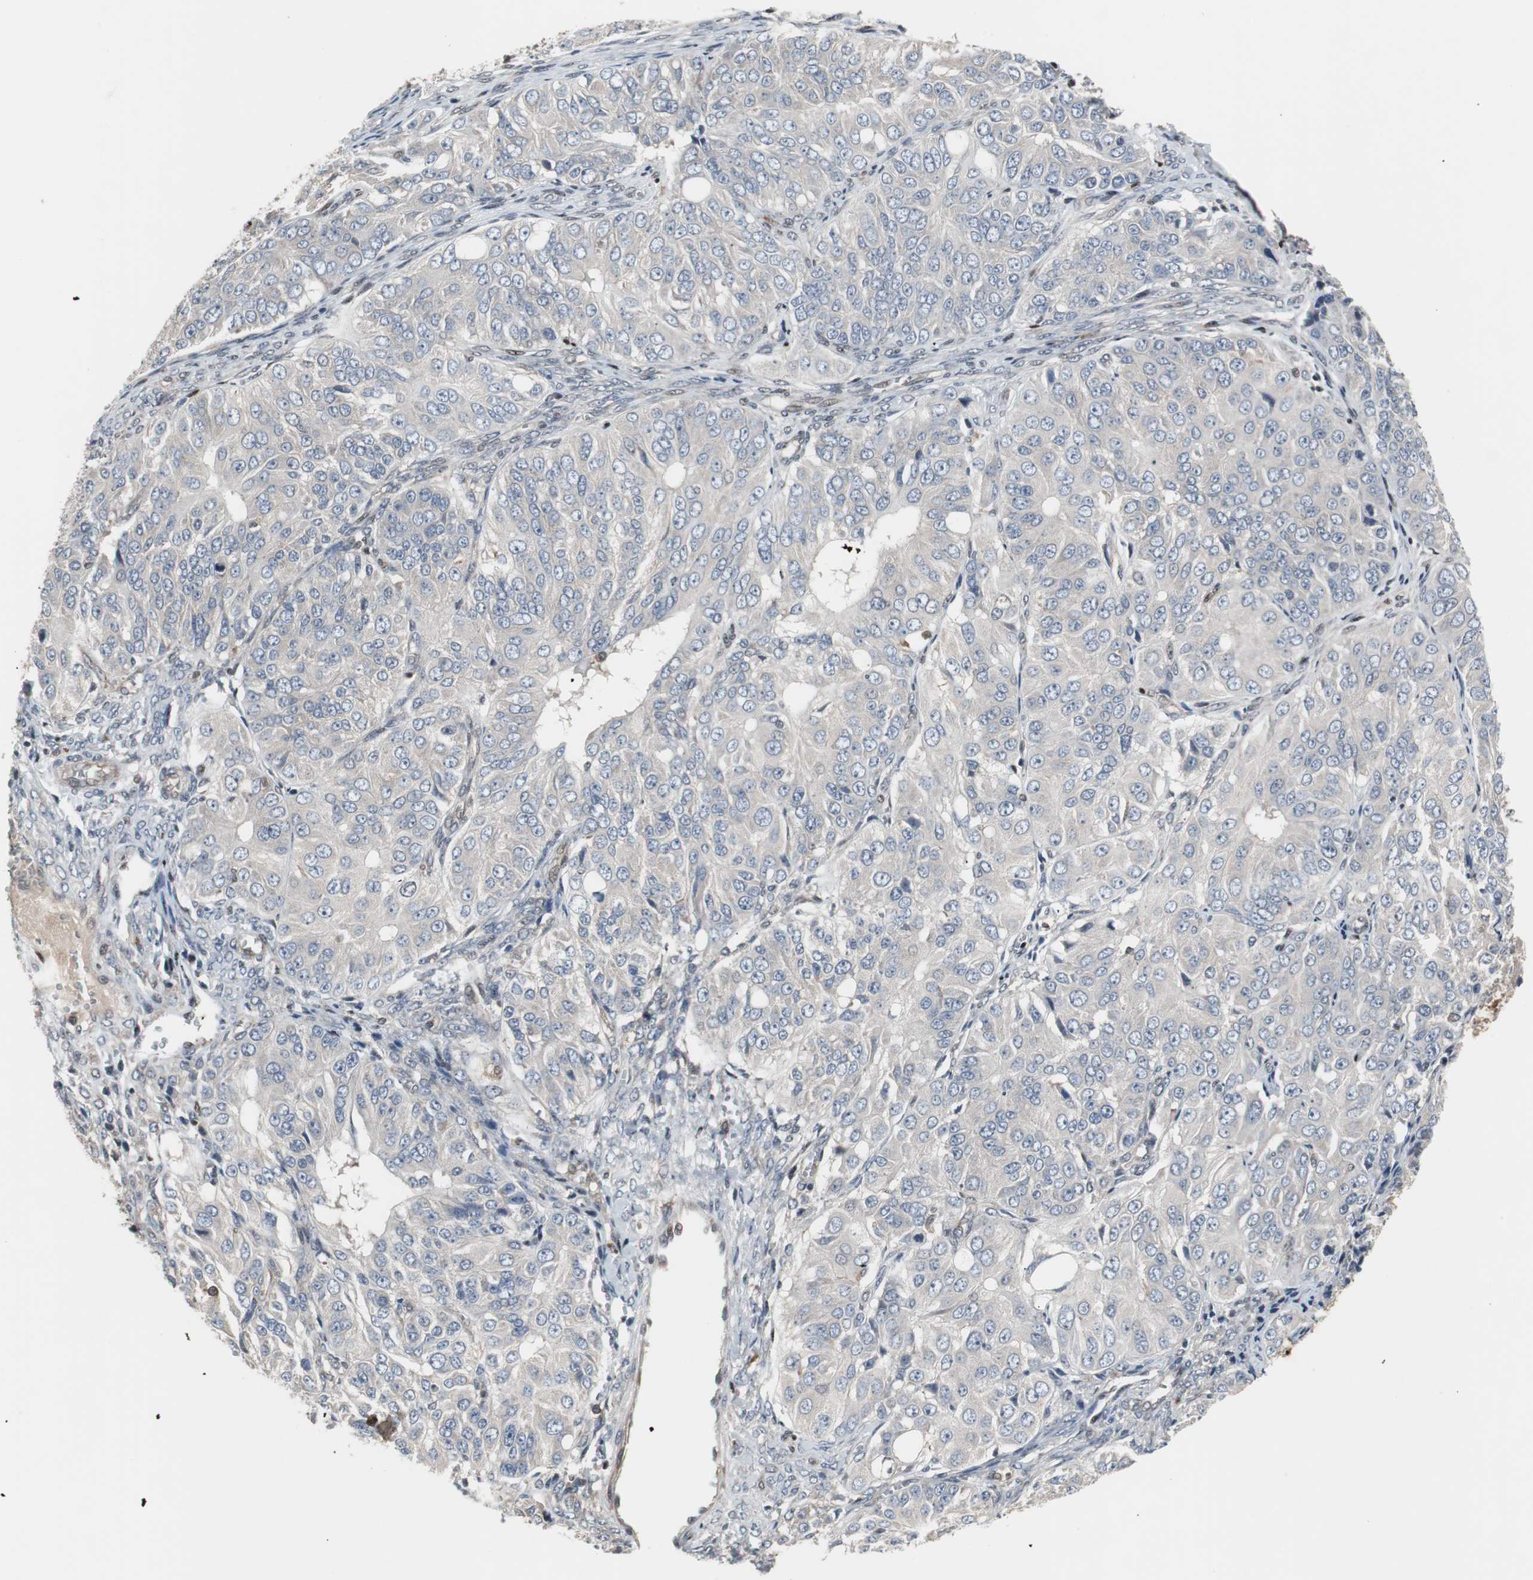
{"staining": {"intensity": "negative", "quantity": "none", "location": "none"}, "tissue": "ovarian cancer", "cell_type": "Tumor cells", "image_type": "cancer", "snomed": [{"axis": "morphology", "description": "Carcinoma, endometroid"}, {"axis": "topography", "description": "Ovary"}], "caption": "DAB (3,3'-diaminobenzidine) immunohistochemical staining of human ovarian cancer (endometroid carcinoma) reveals no significant staining in tumor cells. (Stains: DAB immunohistochemistry with hematoxylin counter stain, Microscopy: brightfield microscopy at high magnification).", "gene": "GRK2", "patient": {"sex": "female", "age": 51}}